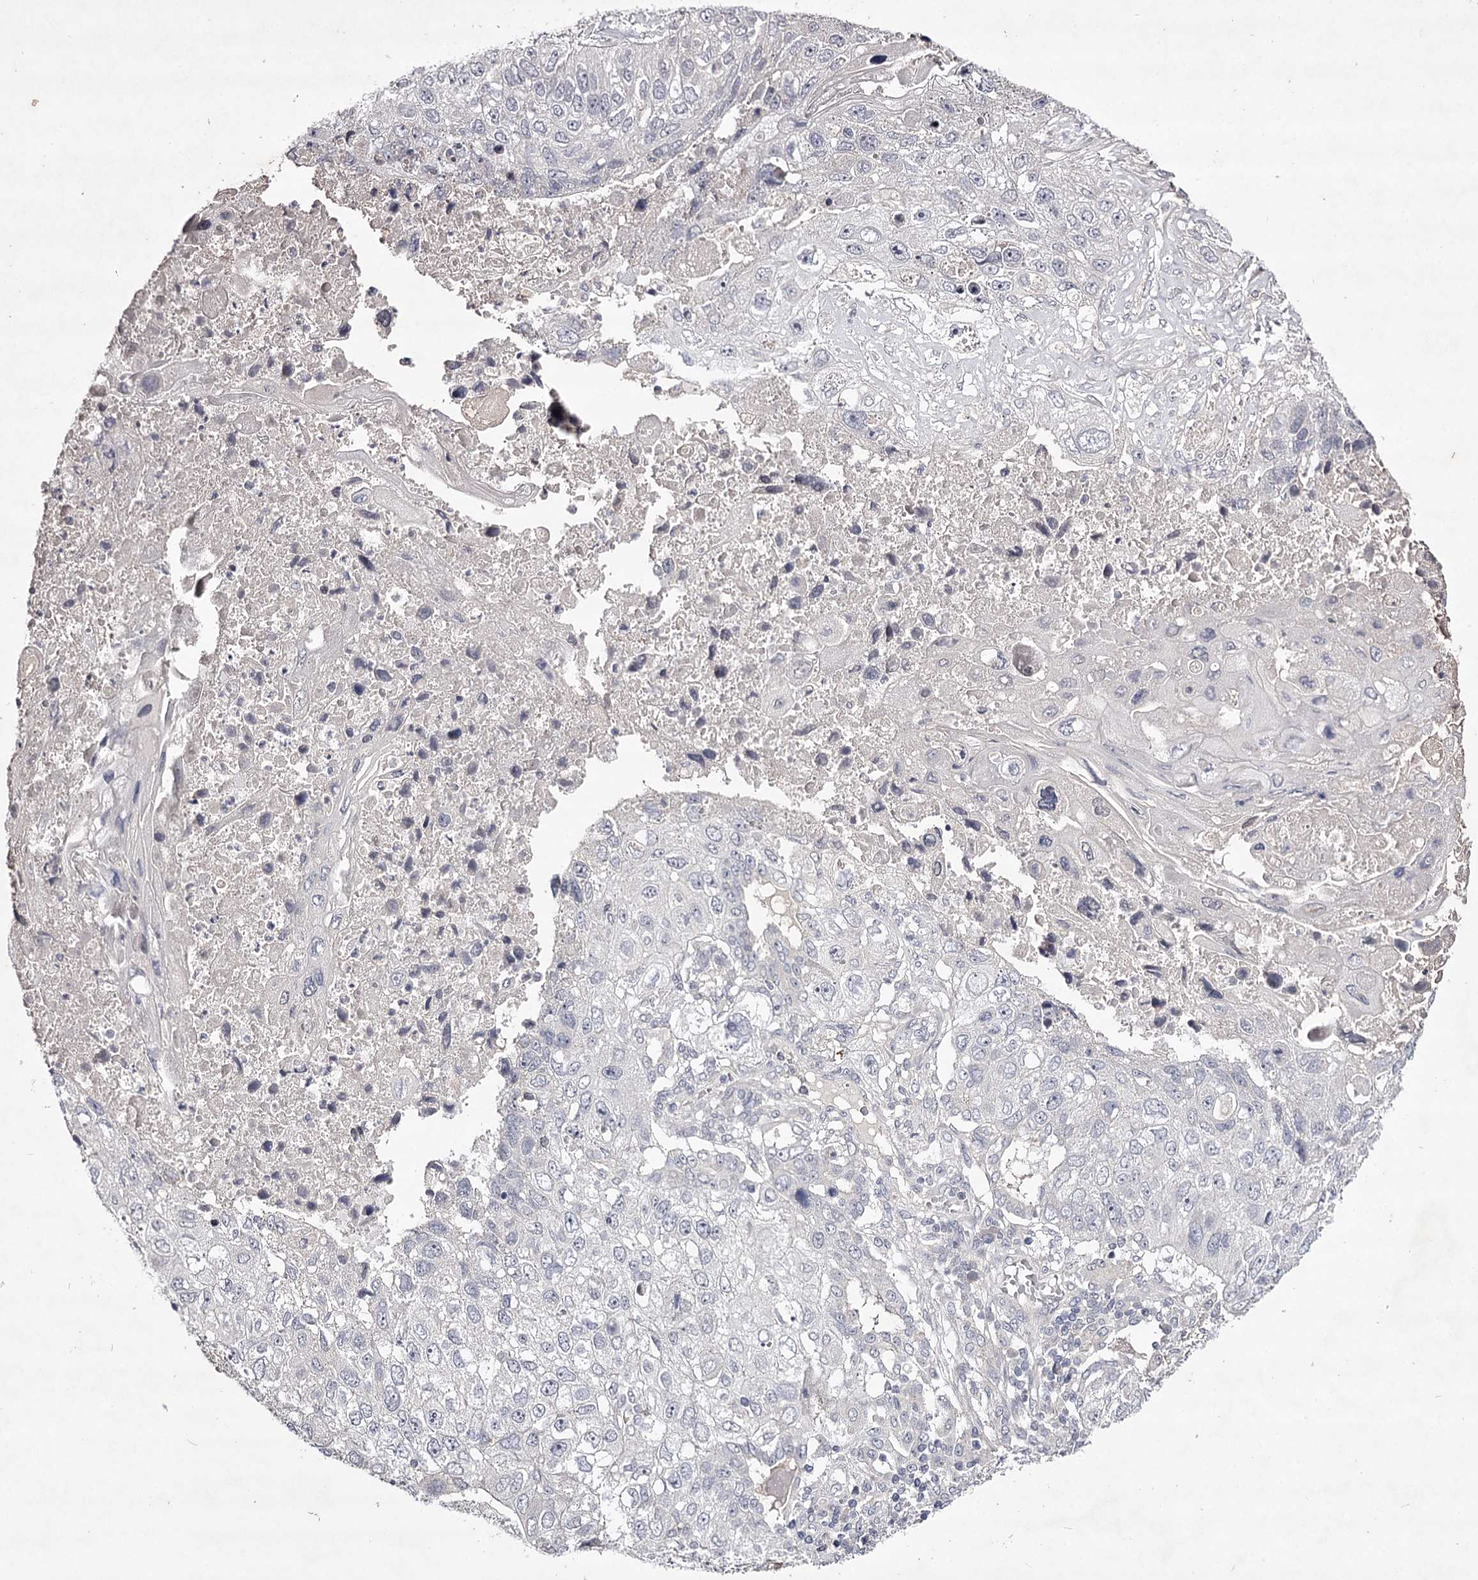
{"staining": {"intensity": "negative", "quantity": "none", "location": "none"}, "tissue": "lung cancer", "cell_type": "Tumor cells", "image_type": "cancer", "snomed": [{"axis": "morphology", "description": "Squamous cell carcinoma, NOS"}, {"axis": "topography", "description": "Lung"}], "caption": "IHC histopathology image of neoplastic tissue: human lung cancer (squamous cell carcinoma) stained with DAB reveals no significant protein expression in tumor cells. The staining is performed using DAB (3,3'-diaminobenzidine) brown chromogen with nuclei counter-stained in using hematoxylin.", "gene": "PRM2", "patient": {"sex": "male", "age": 61}}